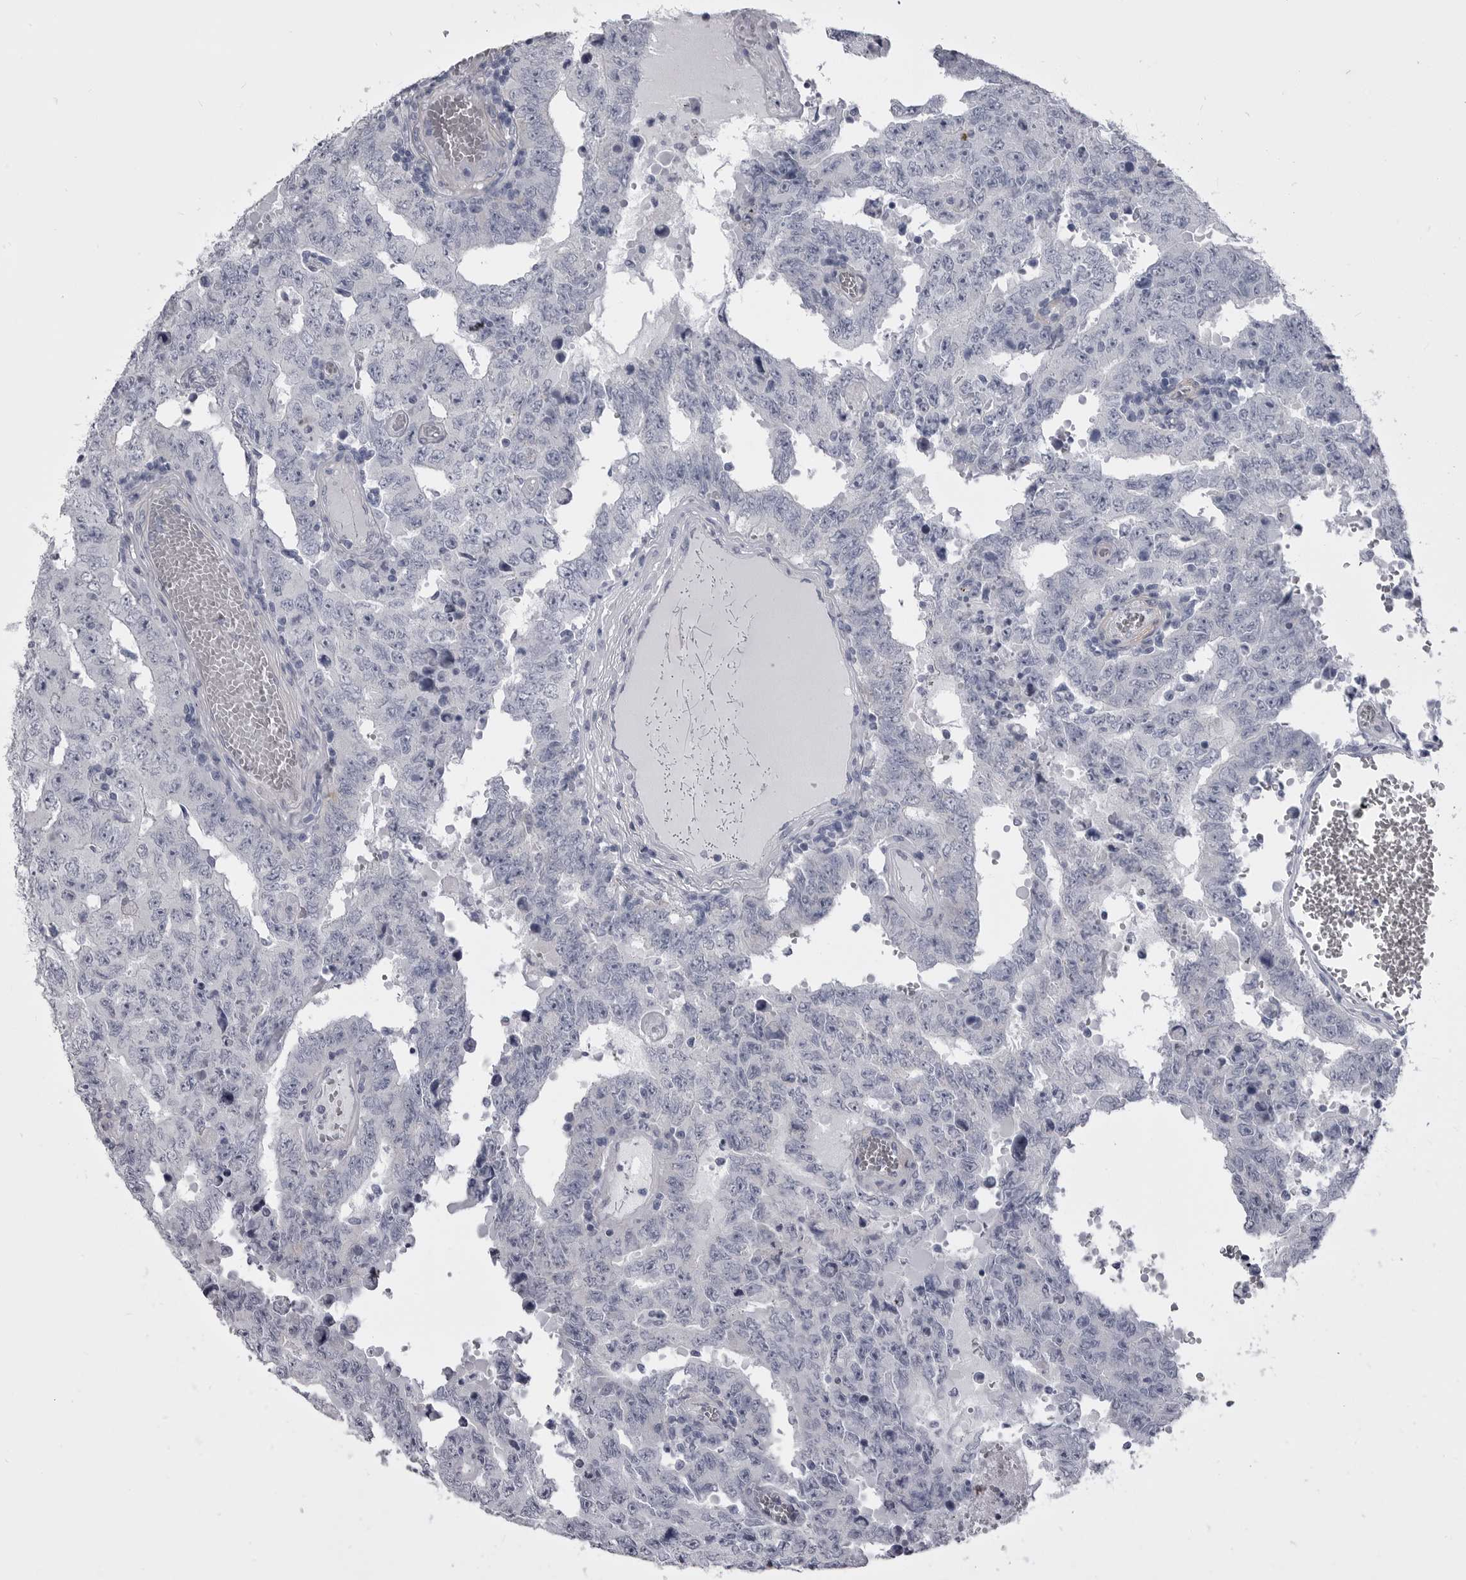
{"staining": {"intensity": "negative", "quantity": "none", "location": "none"}, "tissue": "testis cancer", "cell_type": "Tumor cells", "image_type": "cancer", "snomed": [{"axis": "morphology", "description": "Carcinoma, Embryonal, NOS"}, {"axis": "topography", "description": "Testis"}], "caption": "High power microscopy histopathology image of an IHC micrograph of testis cancer (embryonal carcinoma), revealing no significant positivity in tumor cells. (DAB immunohistochemistry visualized using brightfield microscopy, high magnification).", "gene": "ANK2", "patient": {"sex": "male", "age": 26}}